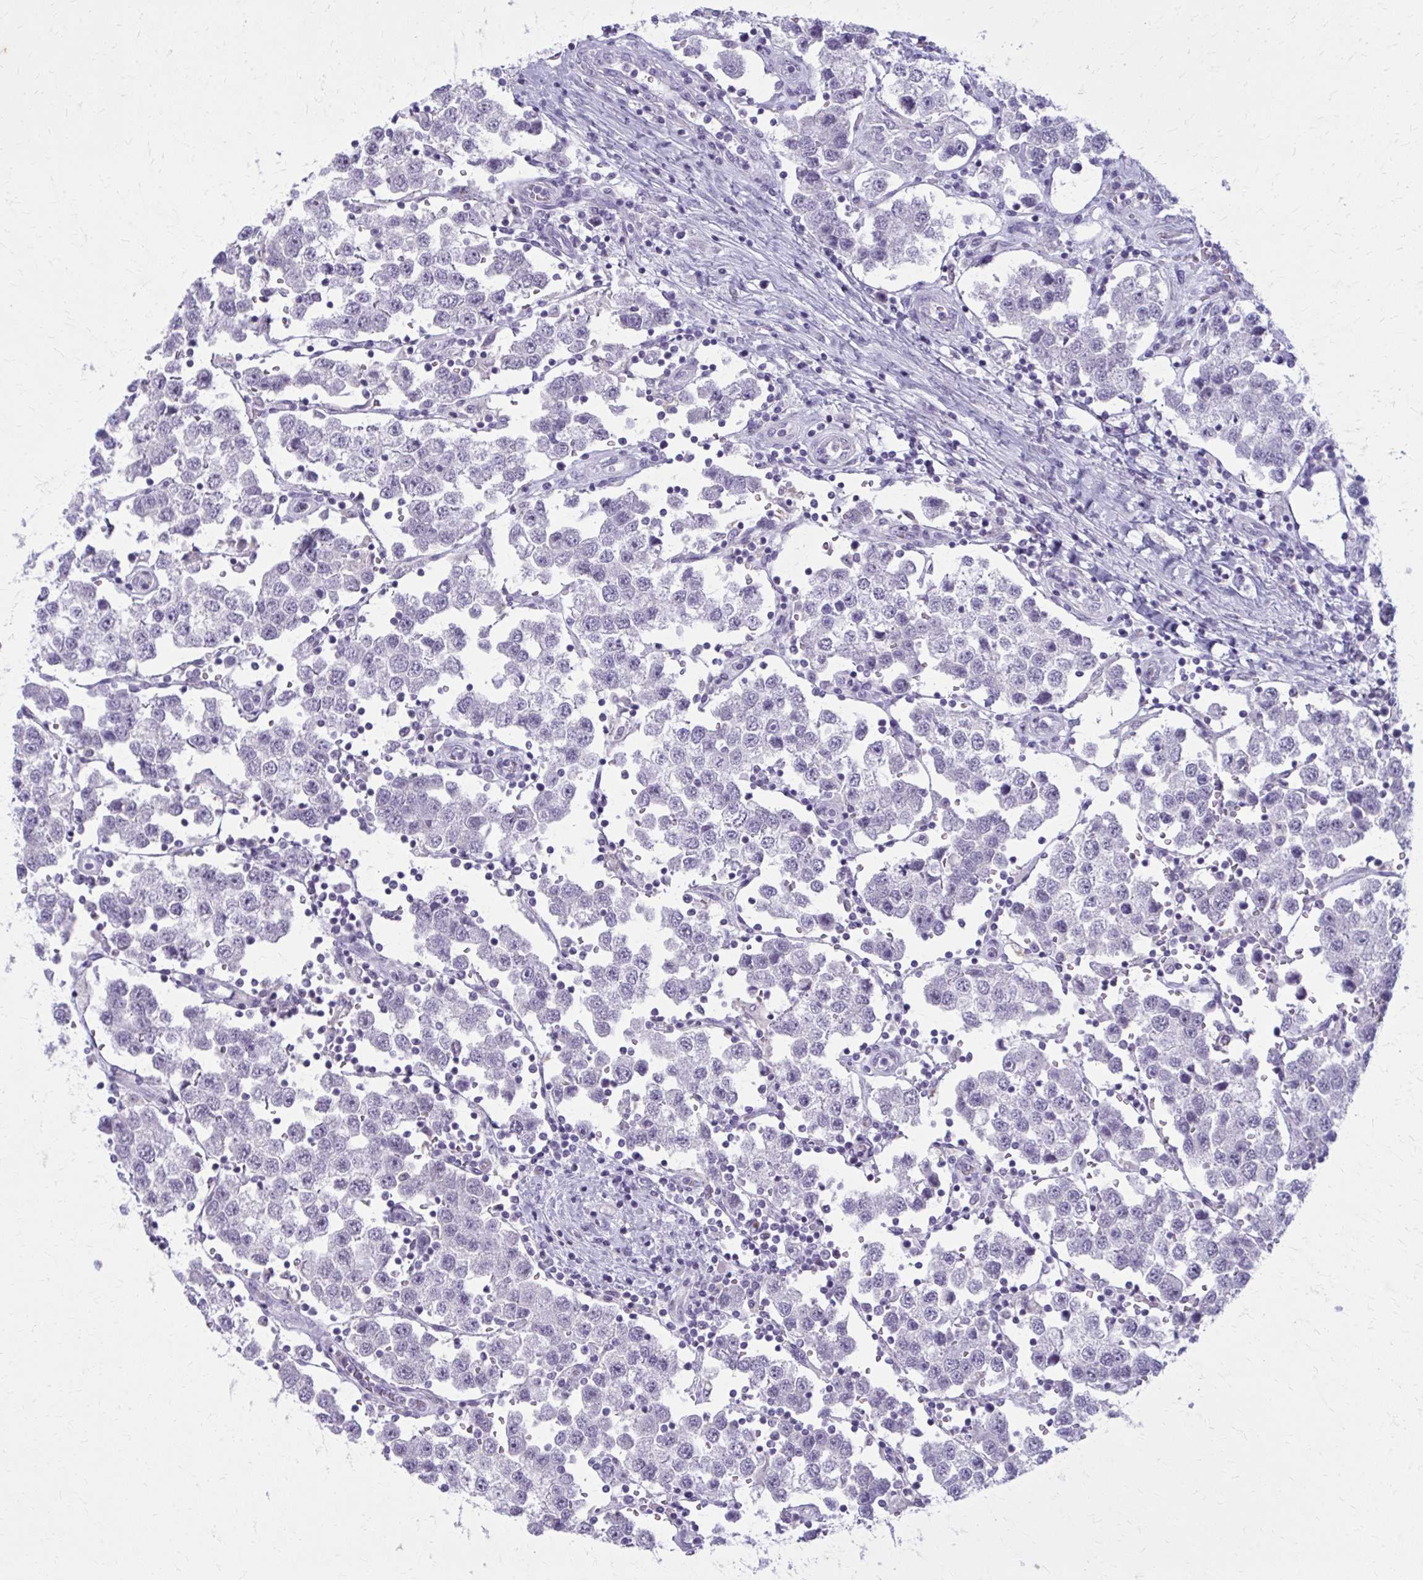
{"staining": {"intensity": "negative", "quantity": "none", "location": "none"}, "tissue": "testis cancer", "cell_type": "Tumor cells", "image_type": "cancer", "snomed": [{"axis": "morphology", "description": "Seminoma, NOS"}, {"axis": "topography", "description": "Testis"}], "caption": "A photomicrograph of human testis seminoma is negative for staining in tumor cells.", "gene": "CARD9", "patient": {"sex": "male", "age": 37}}